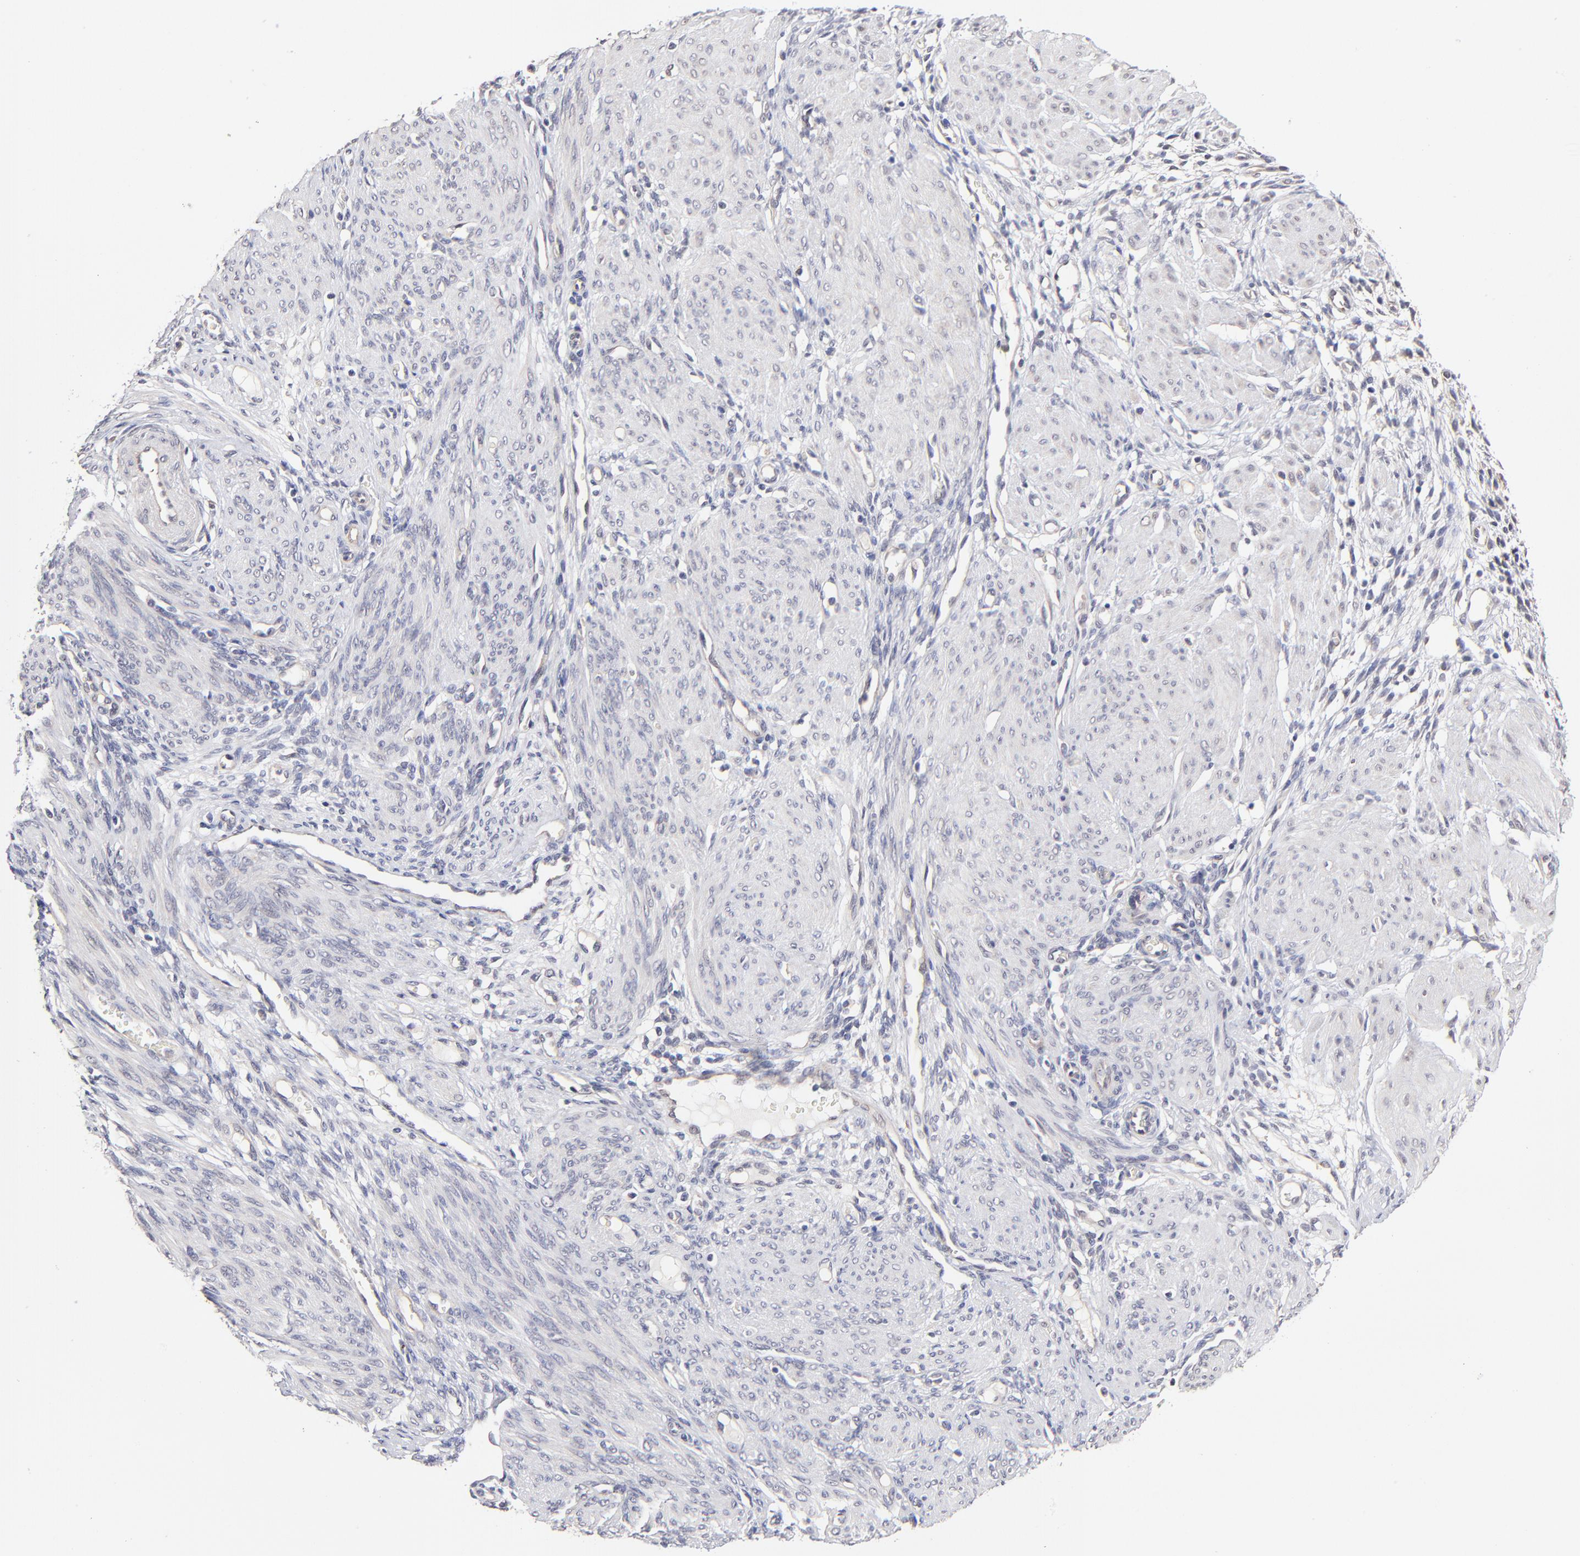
{"staining": {"intensity": "negative", "quantity": "none", "location": "none"}, "tissue": "endometrium", "cell_type": "Cells in endometrial stroma", "image_type": "normal", "snomed": [{"axis": "morphology", "description": "Normal tissue, NOS"}, {"axis": "topography", "description": "Endometrium"}], "caption": "Cells in endometrial stroma show no significant protein staining in normal endometrium. Brightfield microscopy of immunohistochemistry stained with DAB (brown) and hematoxylin (blue), captured at high magnification.", "gene": "ZNF10", "patient": {"sex": "female", "age": 72}}